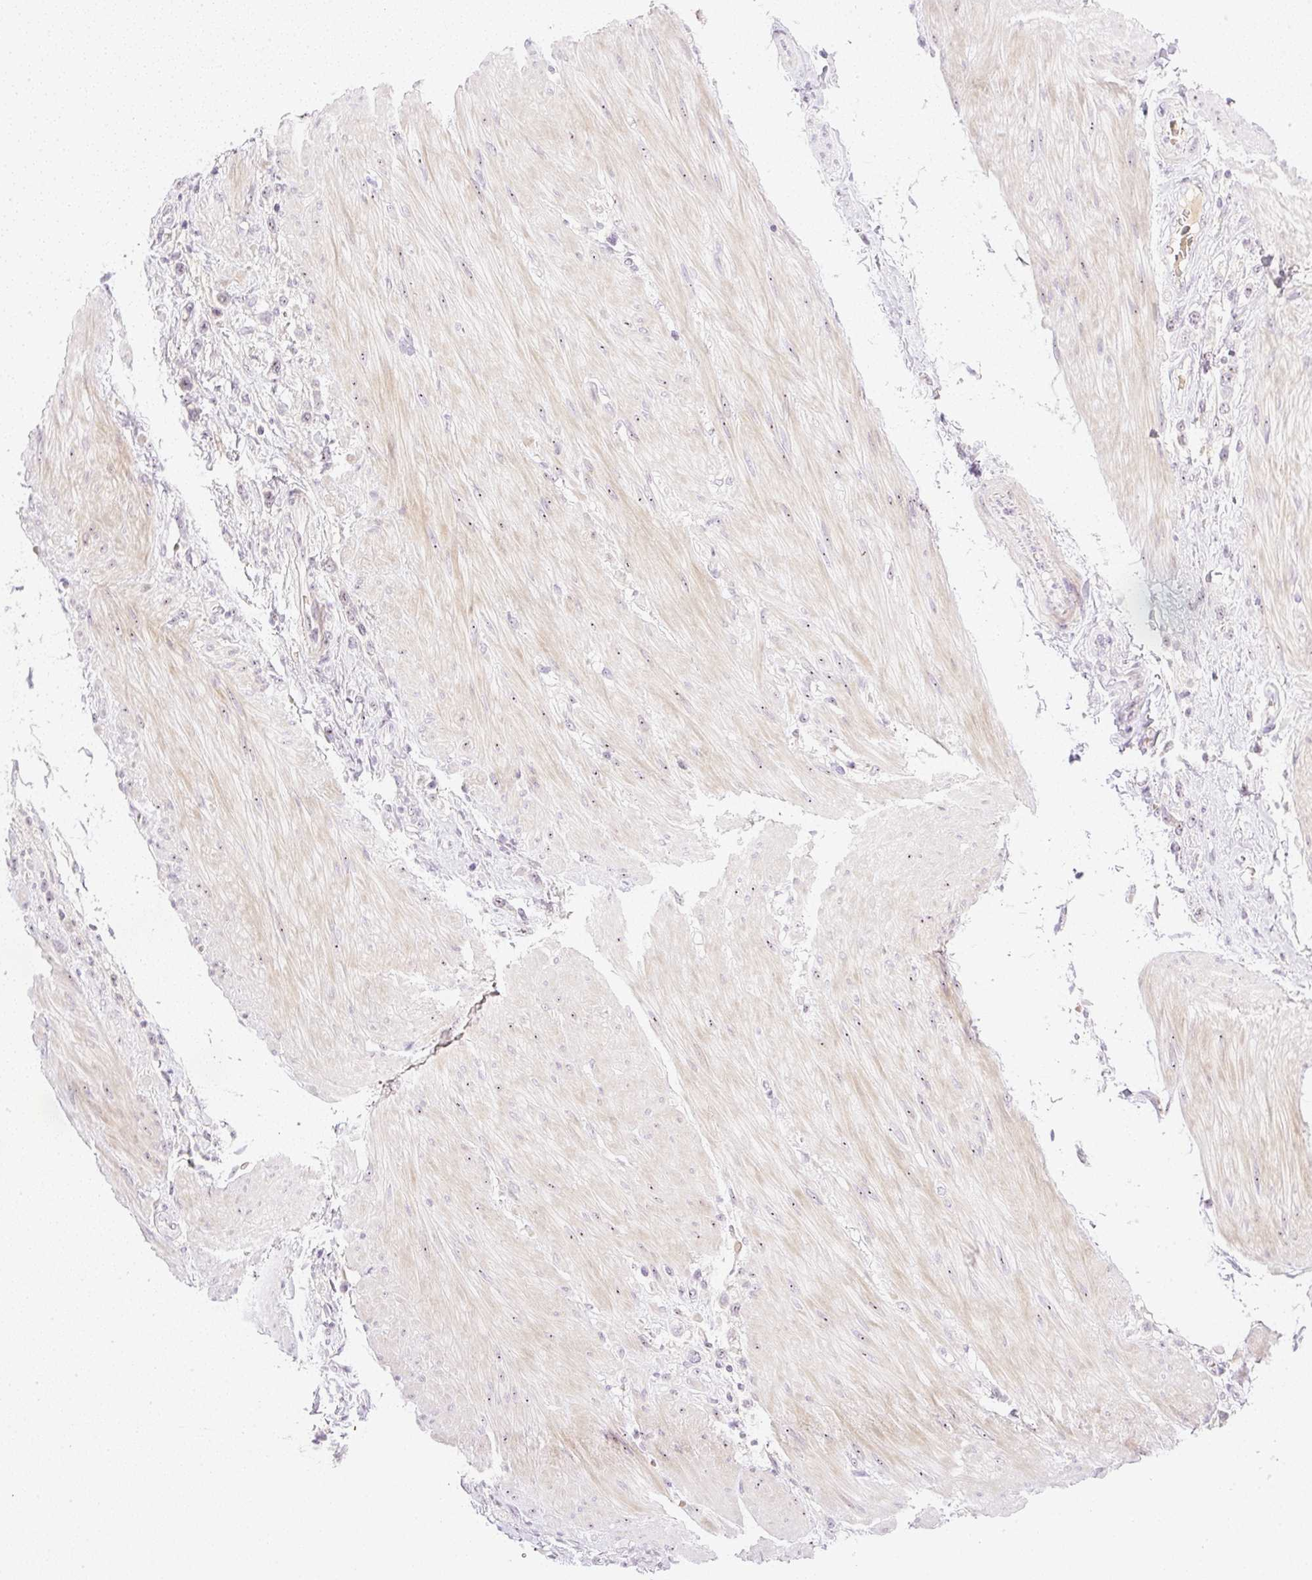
{"staining": {"intensity": "weak", "quantity": "25%-75%", "location": "nuclear"}, "tissue": "stomach cancer", "cell_type": "Tumor cells", "image_type": "cancer", "snomed": [{"axis": "morphology", "description": "Adenocarcinoma, NOS"}, {"axis": "topography", "description": "Stomach"}], "caption": "The histopathology image demonstrates a brown stain indicating the presence of a protein in the nuclear of tumor cells in adenocarcinoma (stomach).", "gene": "AAR2", "patient": {"sex": "female", "age": 65}}